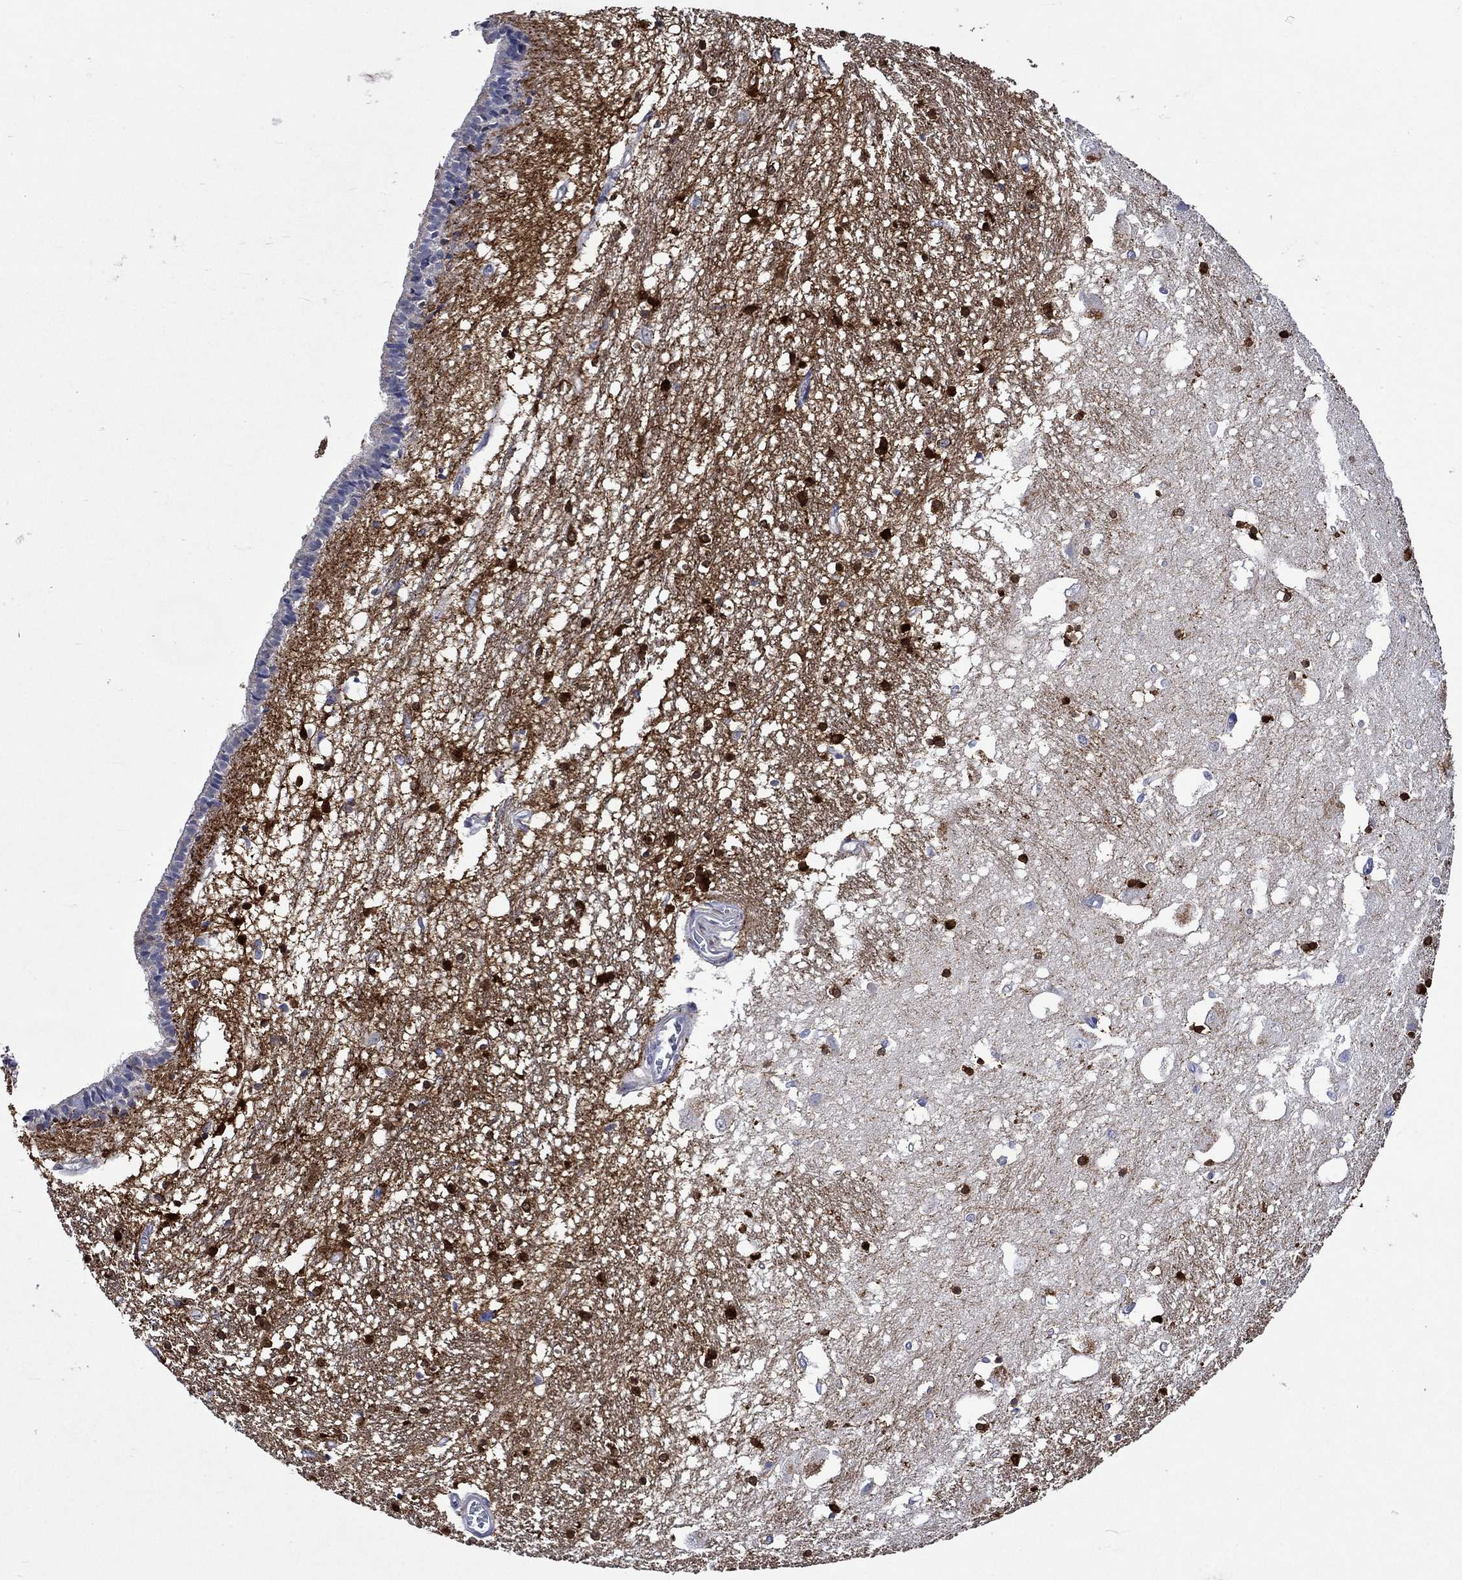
{"staining": {"intensity": "strong", "quantity": "25%-75%", "location": "cytoplasmic/membranous"}, "tissue": "caudate", "cell_type": "Glial cells", "image_type": "normal", "snomed": [{"axis": "morphology", "description": "Normal tissue, NOS"}, {"axis": "topography", "description": "Lateral ventricle wall"}], "caption": "Immunohistochemistry (IHC) staining of benign caudate, which displays high levels of strong cytoplasmic/membranous positivity in approximately 25%-75% of glial cells indicating strong cytoplasmic/membranous protein positivity. The staining was performed using DAB (brown) for protein detection and nuclei were counterstained in hematoxylin (blue).", "gene": "CRYAB", "patient": {"sex": "female", "age": 71}}